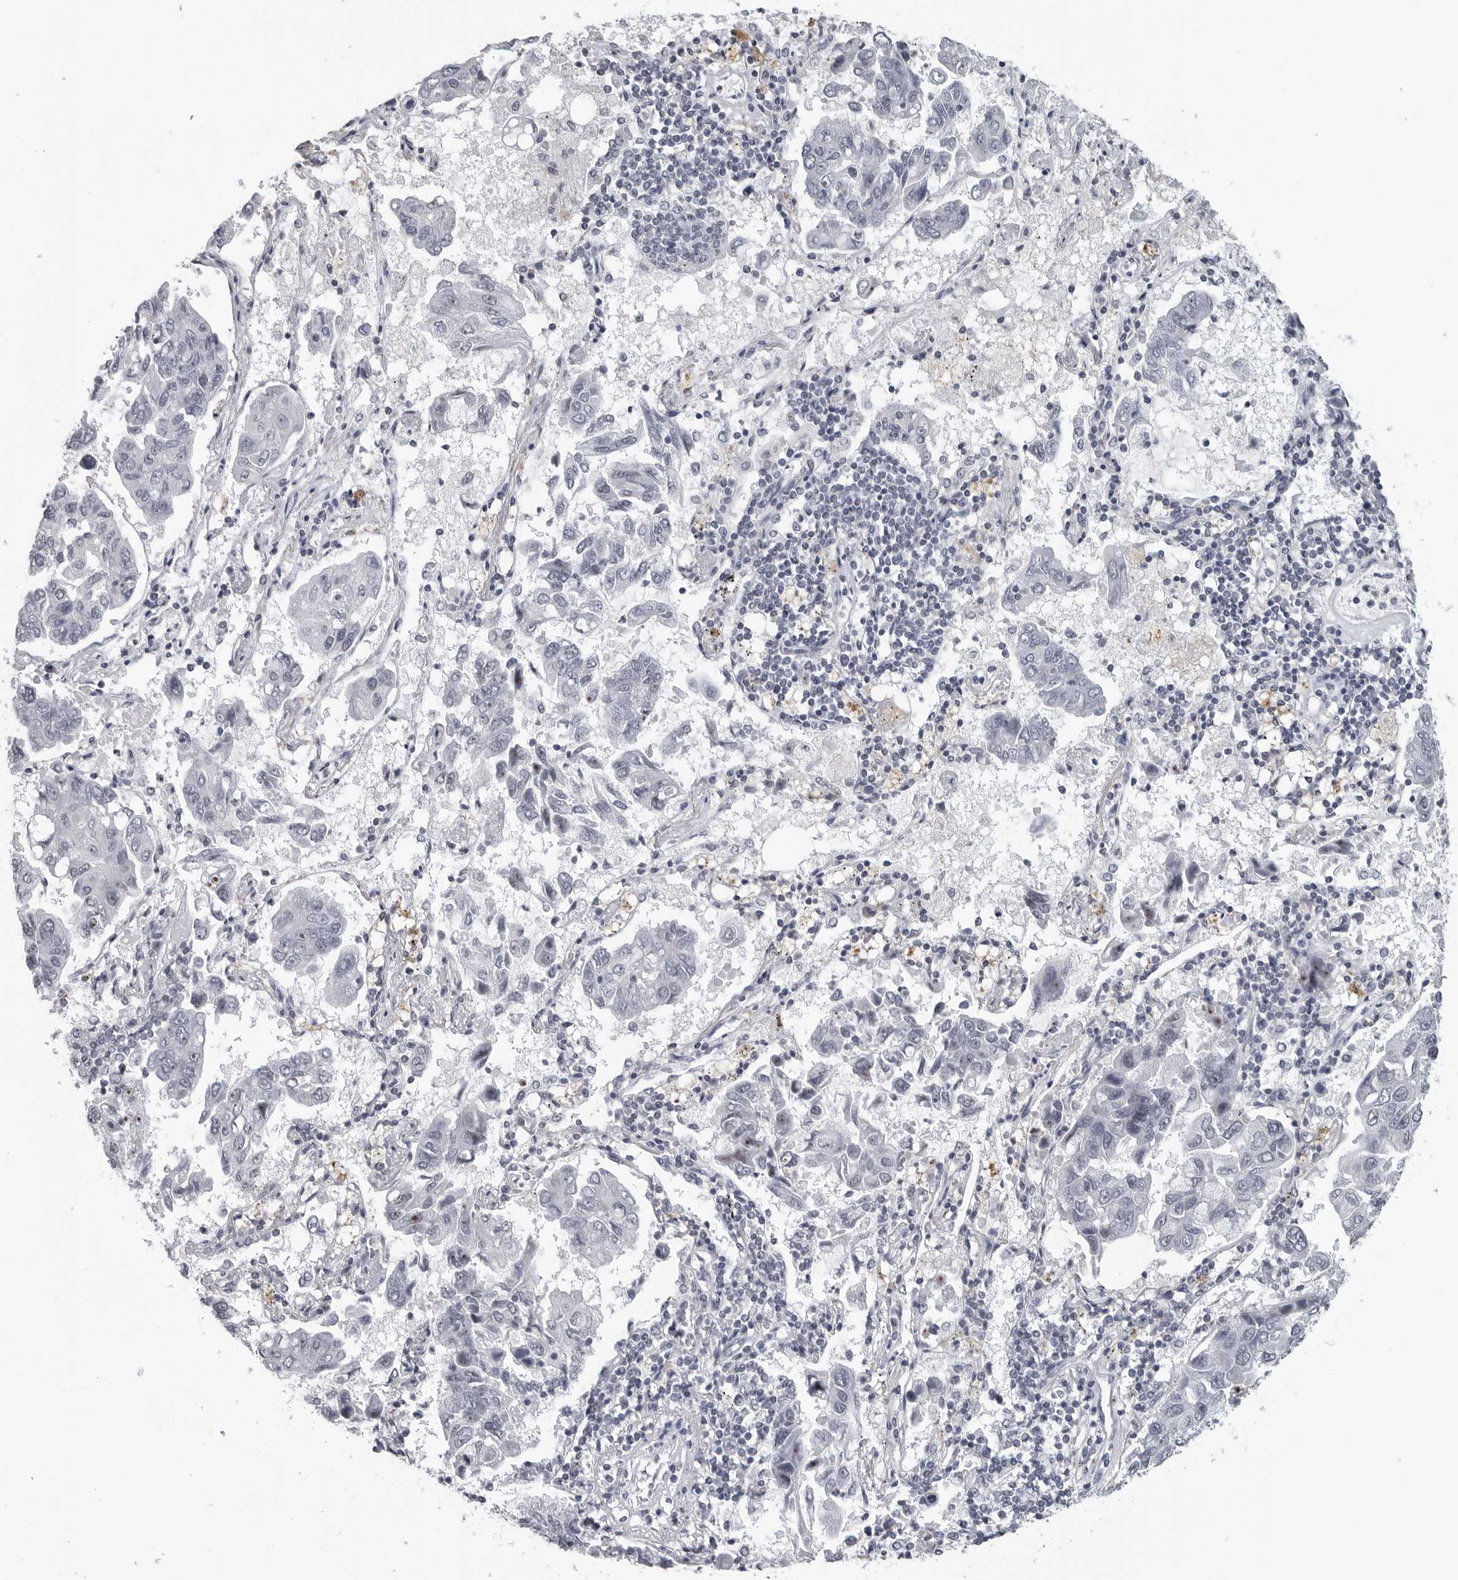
{"staining": {"intensity": "negative", "quantity": "none", "location": "none"}, "tissue": "lung cancer", "cell_type": "Tumor cells", "image_type": "cancer", "snomed": [{"axis": "morphology", "description": "Adenocarcinoma, NOS"}, {"axis": "topography", "description": "Lung"}], "caption": "Tumor cells show no significant protein expression in lung cancer (adenocarcinoma). Nuclei are stained in blue.", "gene": "DDX54", "patient": {"sex": "male", "age": 64}}